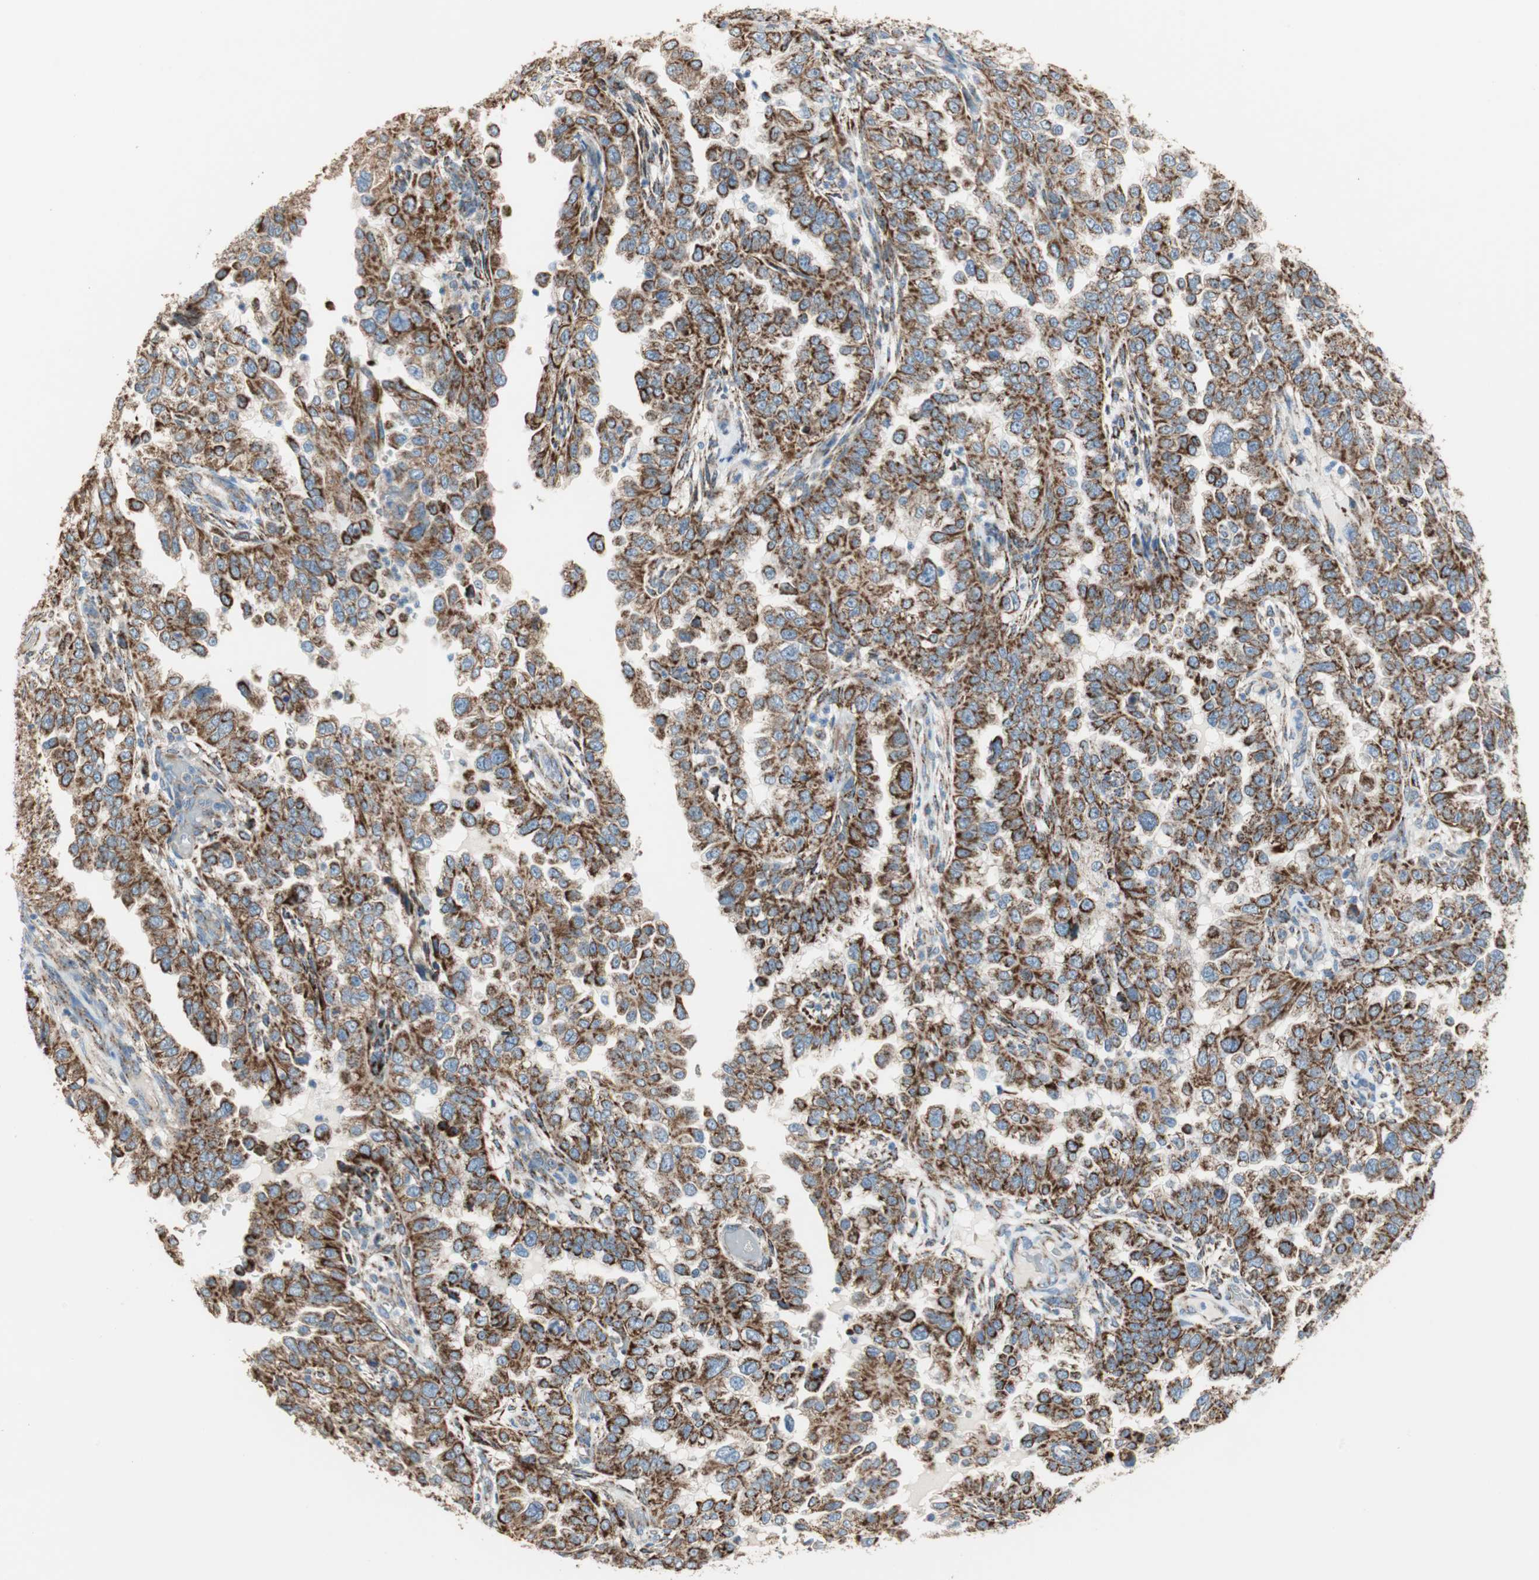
{"staining": {"intensity": "strong", "quantity": ">75%", "location": "cytoplasmic/membranous"}, "tissue": "endometrial cancer", "cell_type": "Tumor cells", "image_type": "cancer", "snomed": [{"axis": "morphology", "description": "Adenocarcinoma, NOS"}, {"axis": "topography", "description": "Endometrium"}], "caption": "Endometrial cancer was stained to show a protein in brown. There is high levels of strong cytoplasmic/membranous positivity in approximately >75% of tumor cells.", "gene": "TST", "patient": {"sex": "female", "age": 85}}